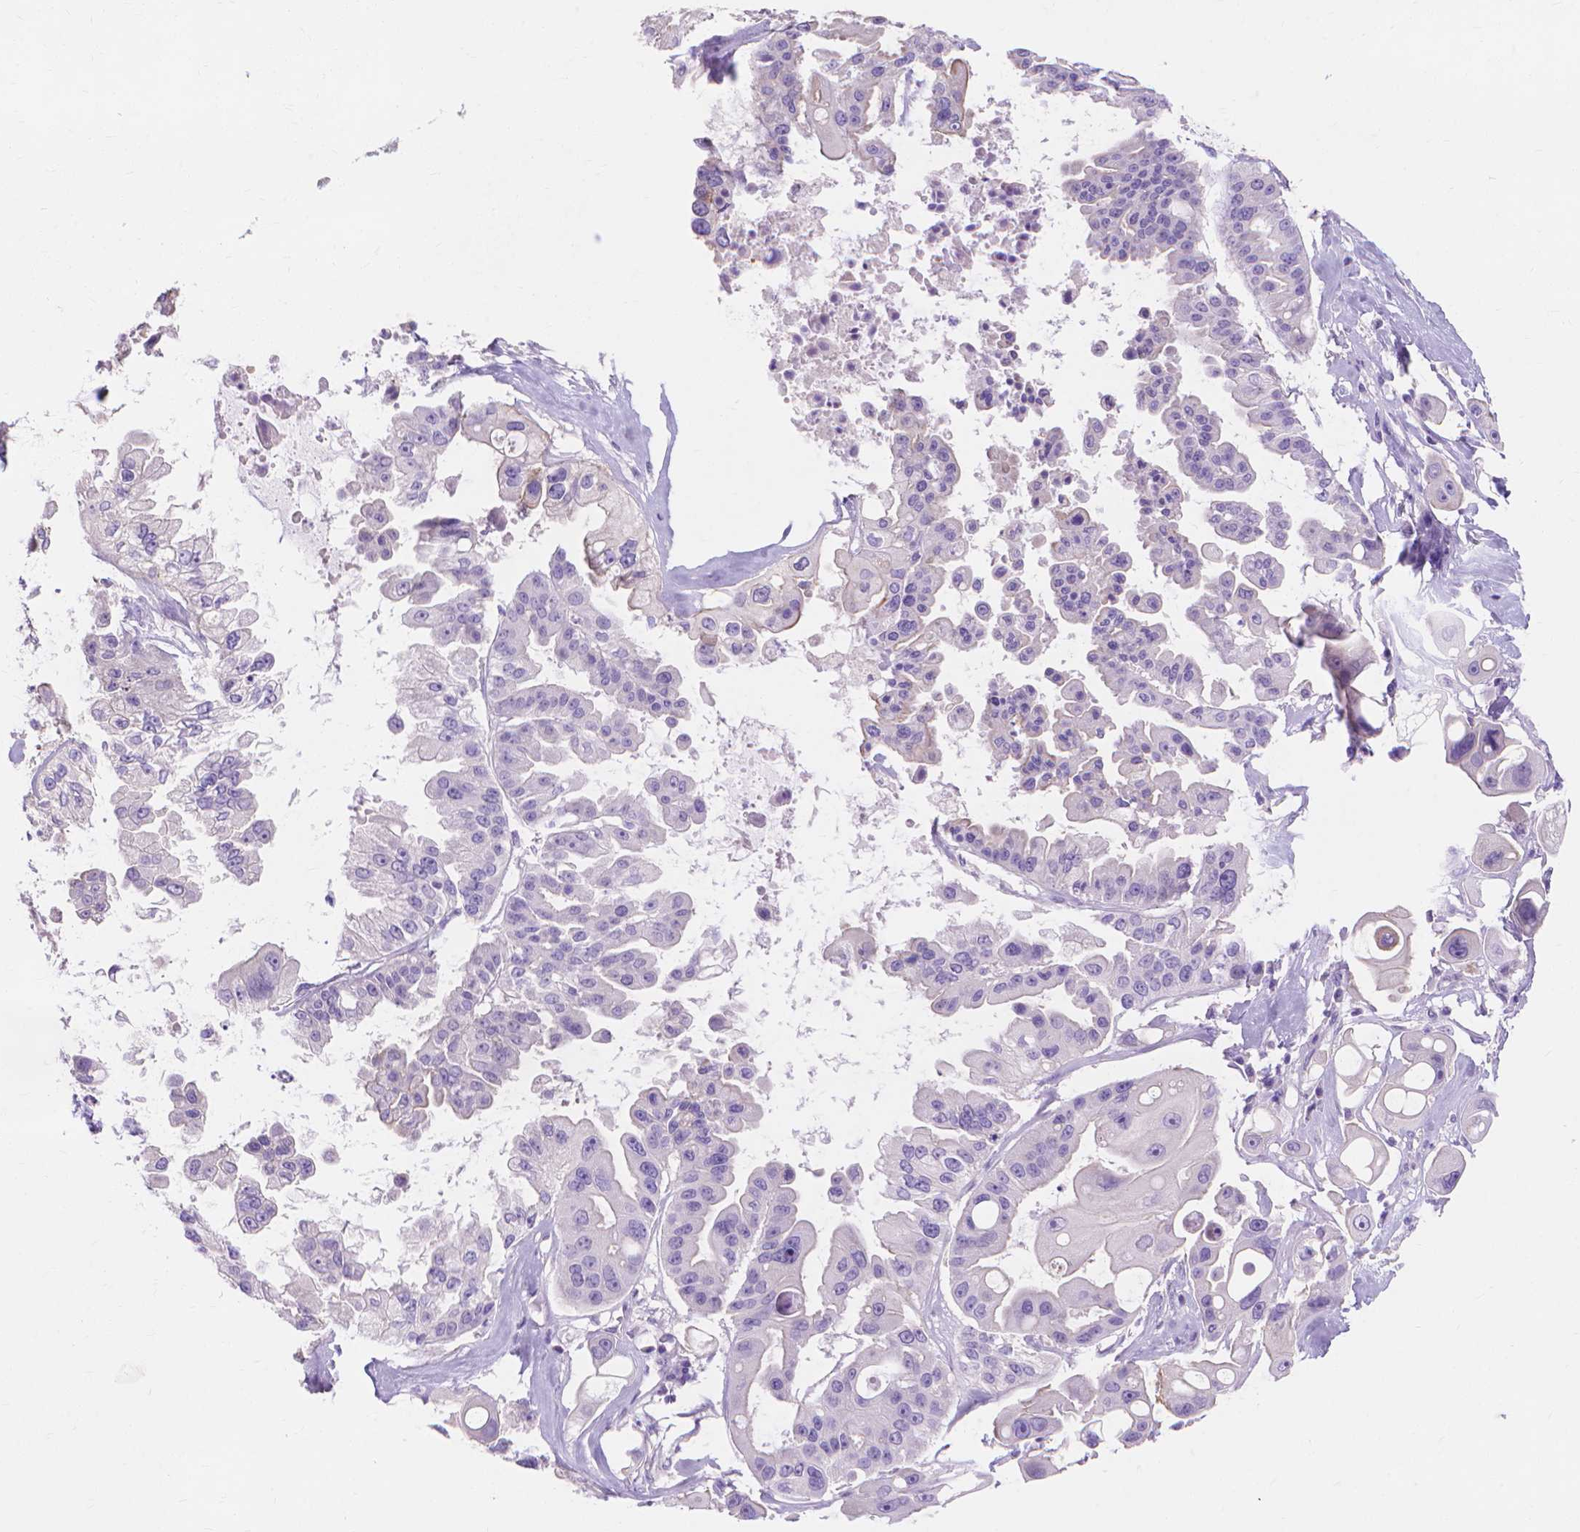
{"staining": {"intensity": "negative", "quantity": "none", "location": "none"}, "tissue": "ovarian cancer", "cell_type": "Tumor cells", "image_type": "cancer", "snomed": [{"axis": "morphology", "description": "Cystadenocarcinoma, serous, NOS"}, {"axis": "topography", "description": "Ovary"}], "caption": "Immunohistochemistry (IHC) of ovarian serous cystadenocarcinoma shows no positivity in tumor cells.", "gene": "MBLAC1", "patient": {"sex": "female", "age": 56}}